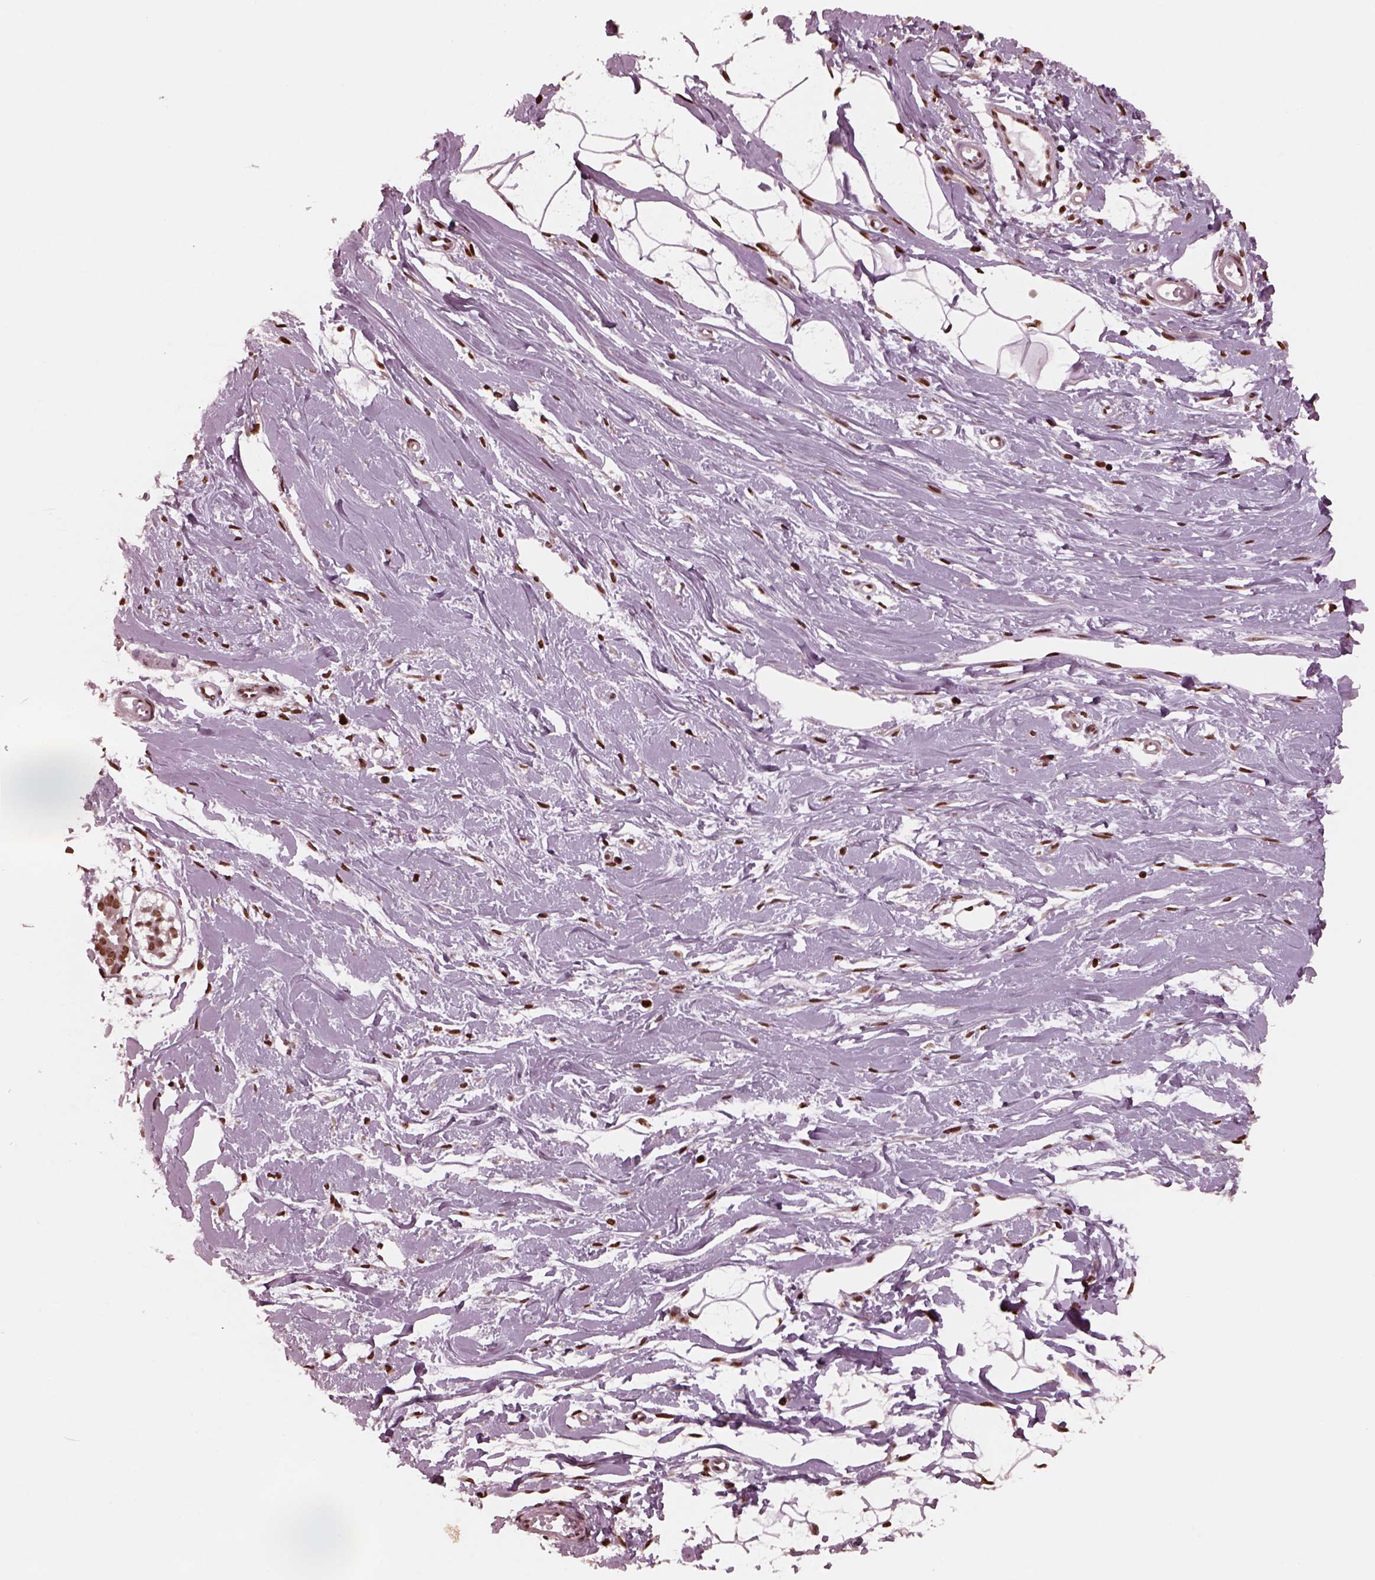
{"staining": {"intensity": "strong", "quantity": "25%-75%", "location": "nuclear"}, "tissue": "breast", "cell_type": "Adipocytes", "image_type": "normal", "snomed": [{"axis": "morphology", "description": "Normal tissue, NOS"}, {"axis": "topography", "description": "Breast"}], "caption": "Protein expression analysis of normal human breast reveals strong nuclear staining in about 25%-75% of adipocytes. (brown staining indicates protein expression, while blue staining denotes nuclei).", "gene": "NSD1", "patient": {"sex": "female", "age": 49}}